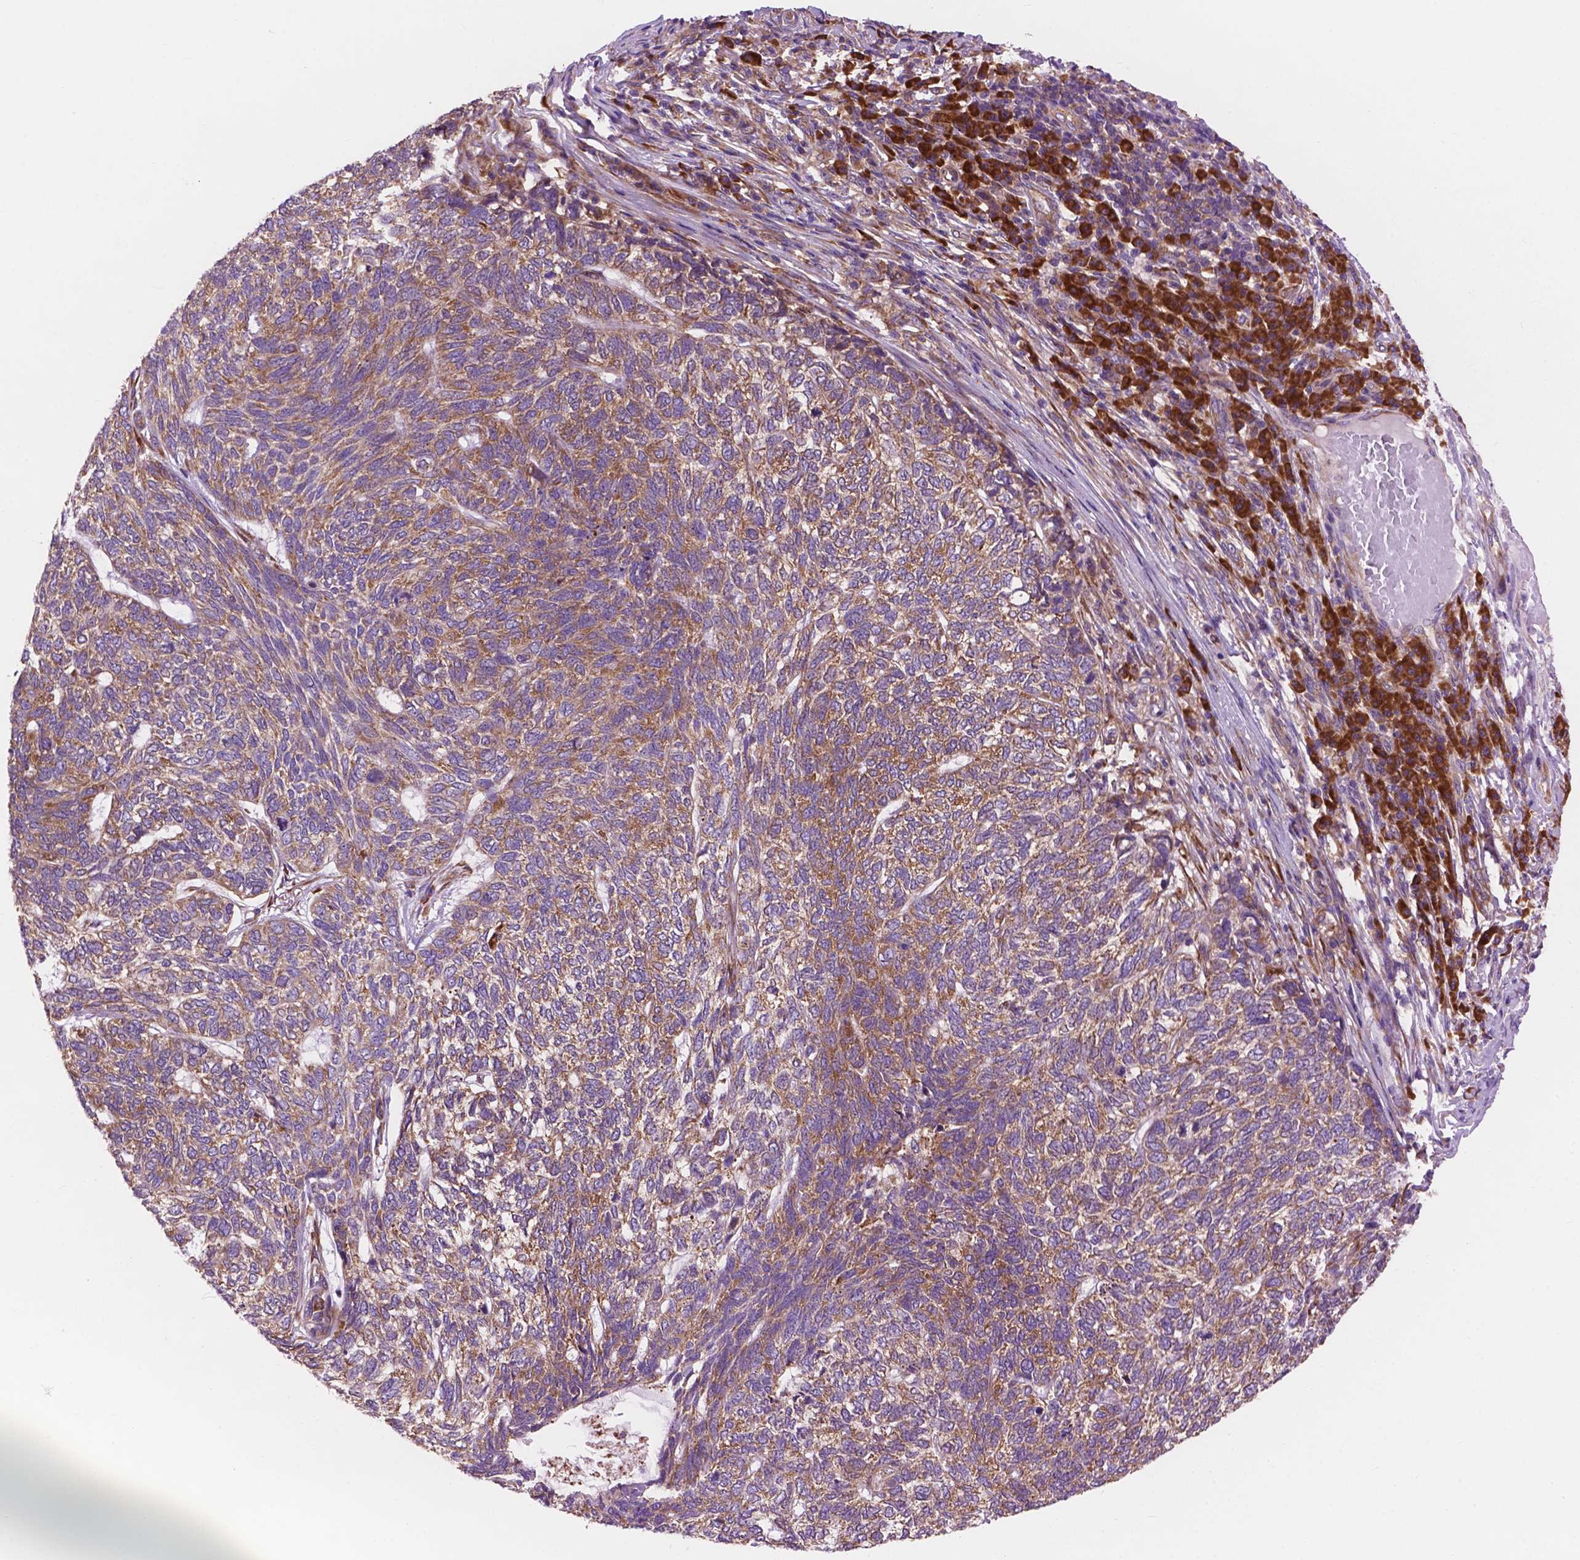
{"staining": {"intensity": "weak", "quantity": ">75%", "location": "cytoplasmic/membranous"}, "tissue": "skin cancer", "cell_type": "Tumor cells", "image_type": "cancer", "snomed": [{"axis": "morphology", "description": "Basal cell carcinoma"}, {"axis": "topography", "description": "Skin"}], "caption": "Immunohistochemical staining of human basal cell carcinoma (skin) displays low levels of weak cytoplasmic/membranous staining in approximately >75% of tumor cells. (Brightfield microscopy of DAB IHC at high magnification).", "gene": "RPL37A", "patient": {"sex": "female", "age": 65}}